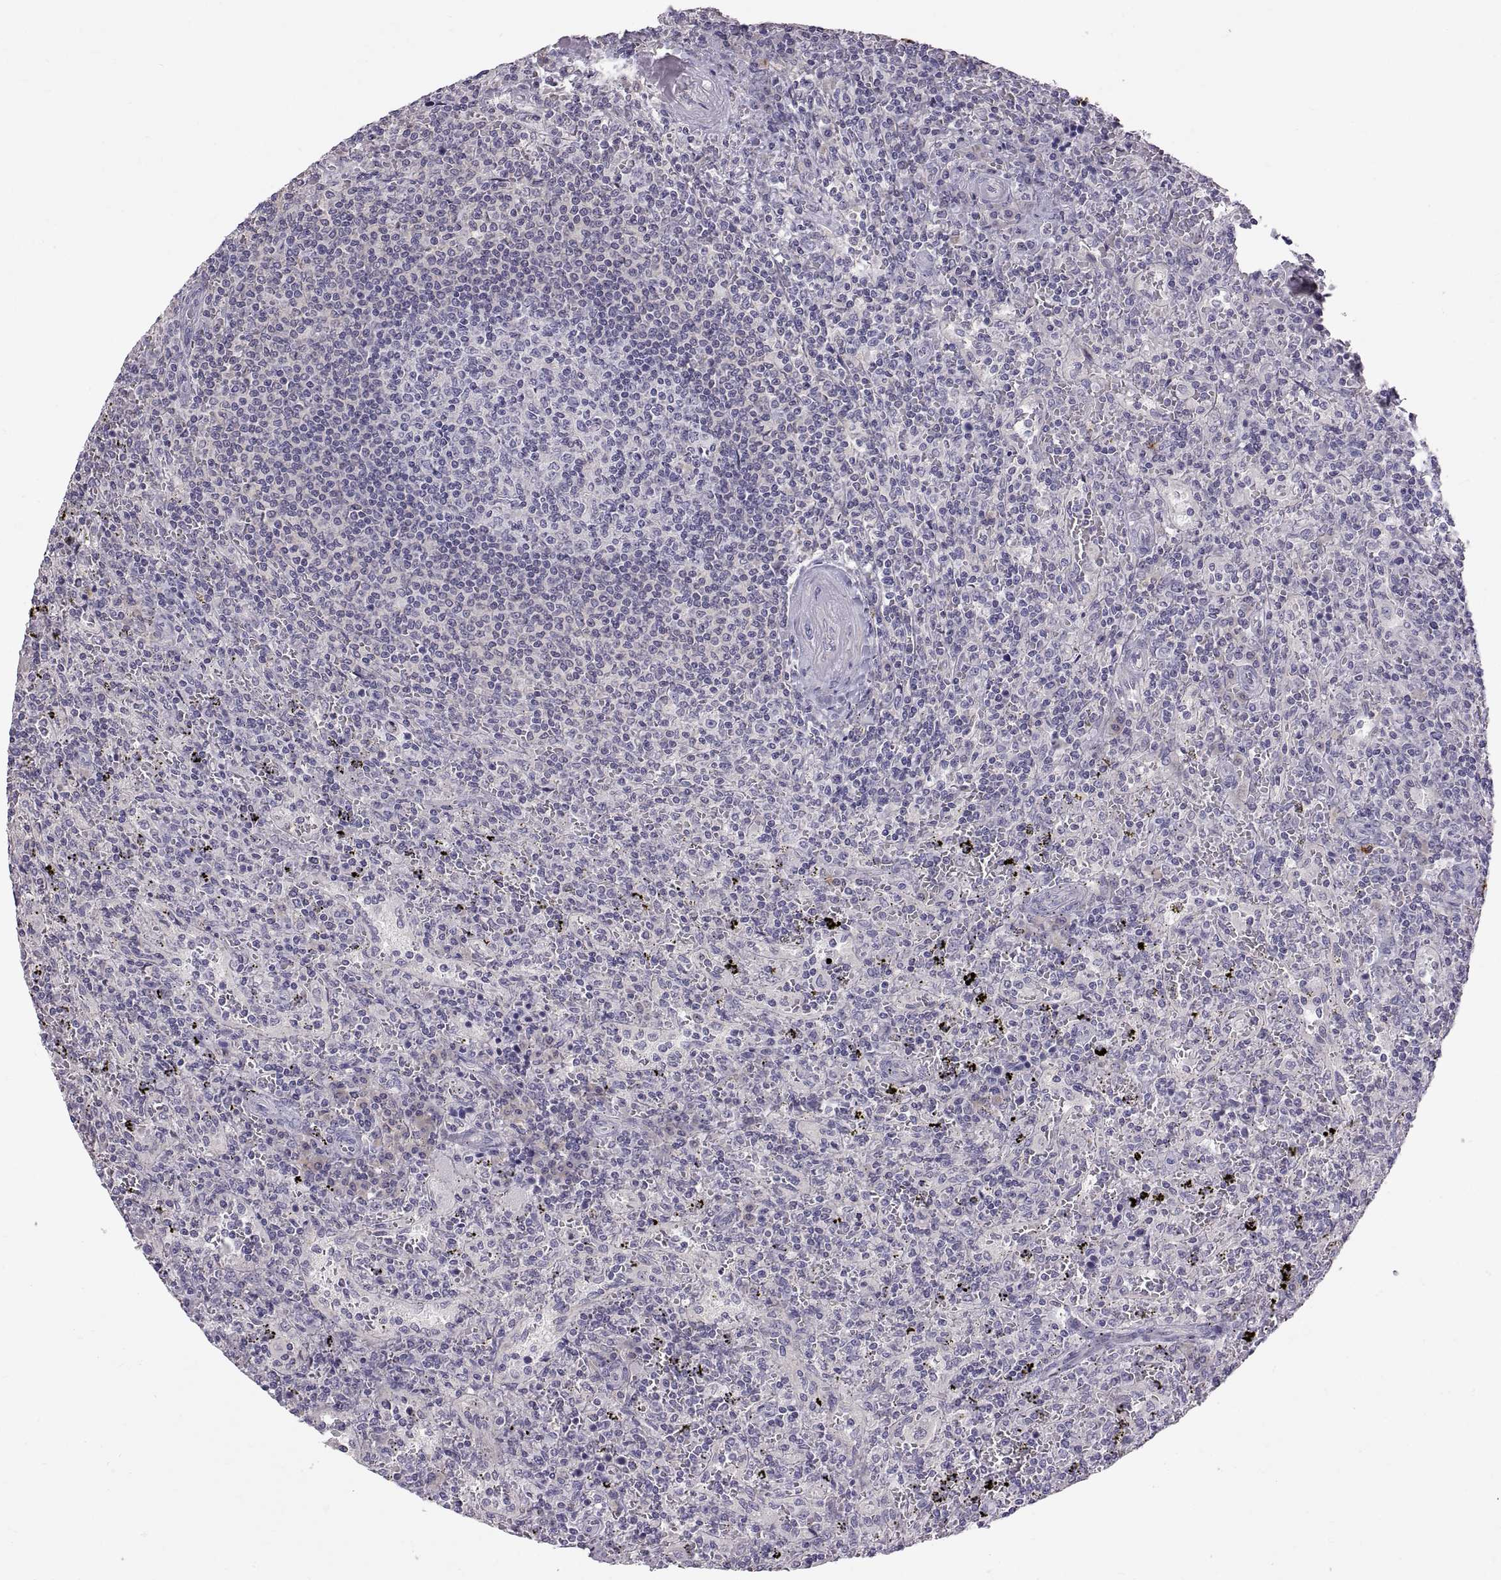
{"staining": {"intensity": "negative", "quantity": "none", "location": "none"}, "tissue": "lymphoma", "cell_type": "Tumor cells", "image_type": "cancer", "snomed": [{"axis": "morphology", "description": "Malignant lymphoma, non-Hodgkin's type, Low grade"}, {"axis": "topography", "description": "Spleen"}], "caption": "Immunohistochemistry (IHC) of lymphoma demonstrates no positivity in tumor cells. The staining was performed using DAB (3,3'-diaminobenzidine) to visualize the protein expression in brown, while the nuclei were stained in blue with hematoxylin (Magnification: 20x).", "gene": "WFDC8", "patient": {"sex": "male", "age": 62}}